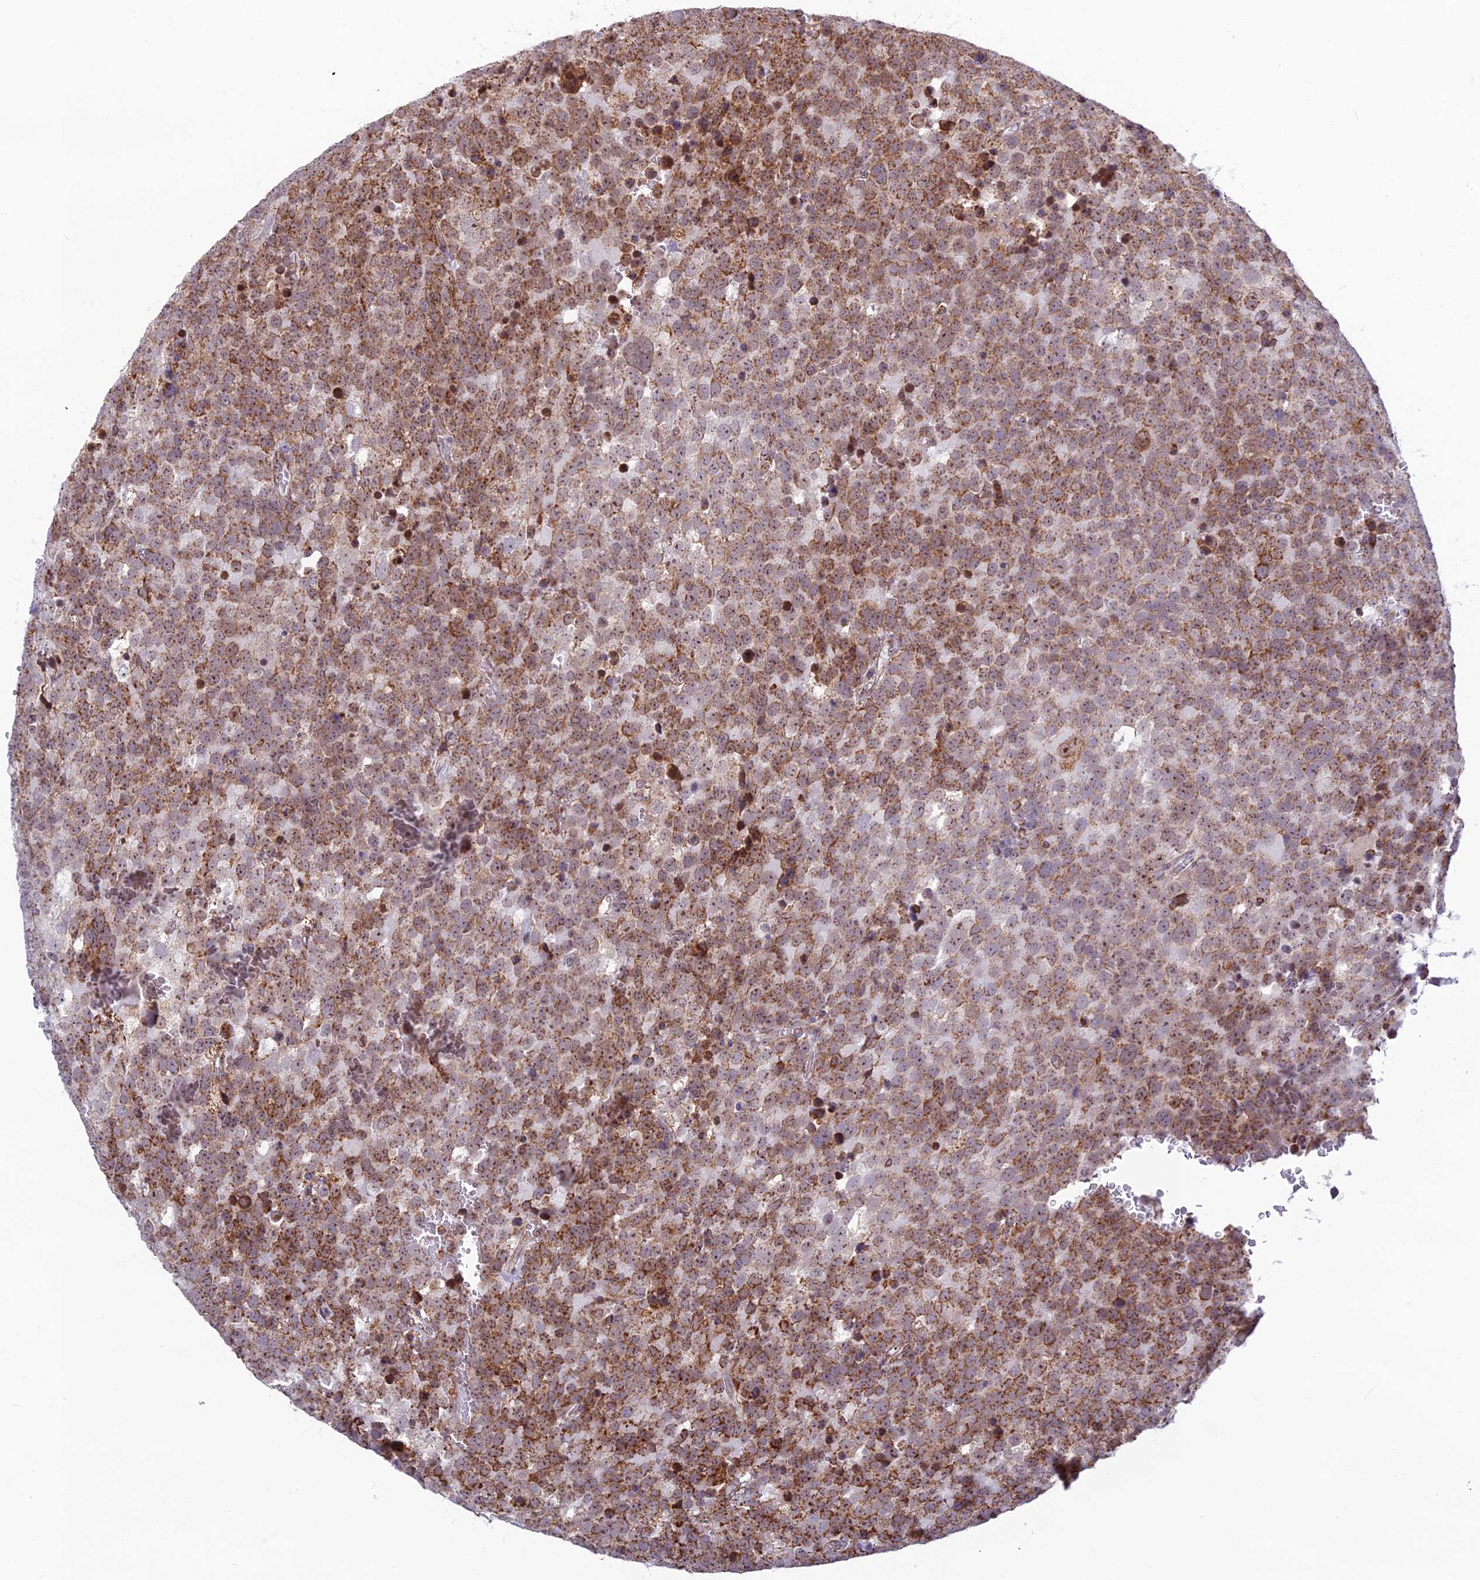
{"staining": {"intensity": "strong", "quantity": "25%-75%", "location": "cytoplasmic/membranous,nuclear"}, "tissue": "testis cancer", "cell_type": "Tumor cells", "image_type": "cancer", "snomed": [{"axis": "morphology", "description": "Seminoma, NOS"}, {"axis": "topography", "description": "Testis"}], "caption": "Testis seminoma stained for a protein shows strong cytoplasmic/membranous and nuclear positivity in tumor cells. Ihc stains the protein of interest in brown and the nuclei are stained blue.", "gene": "POLR1G", "patient": {"sex": "male", "age": 71}}